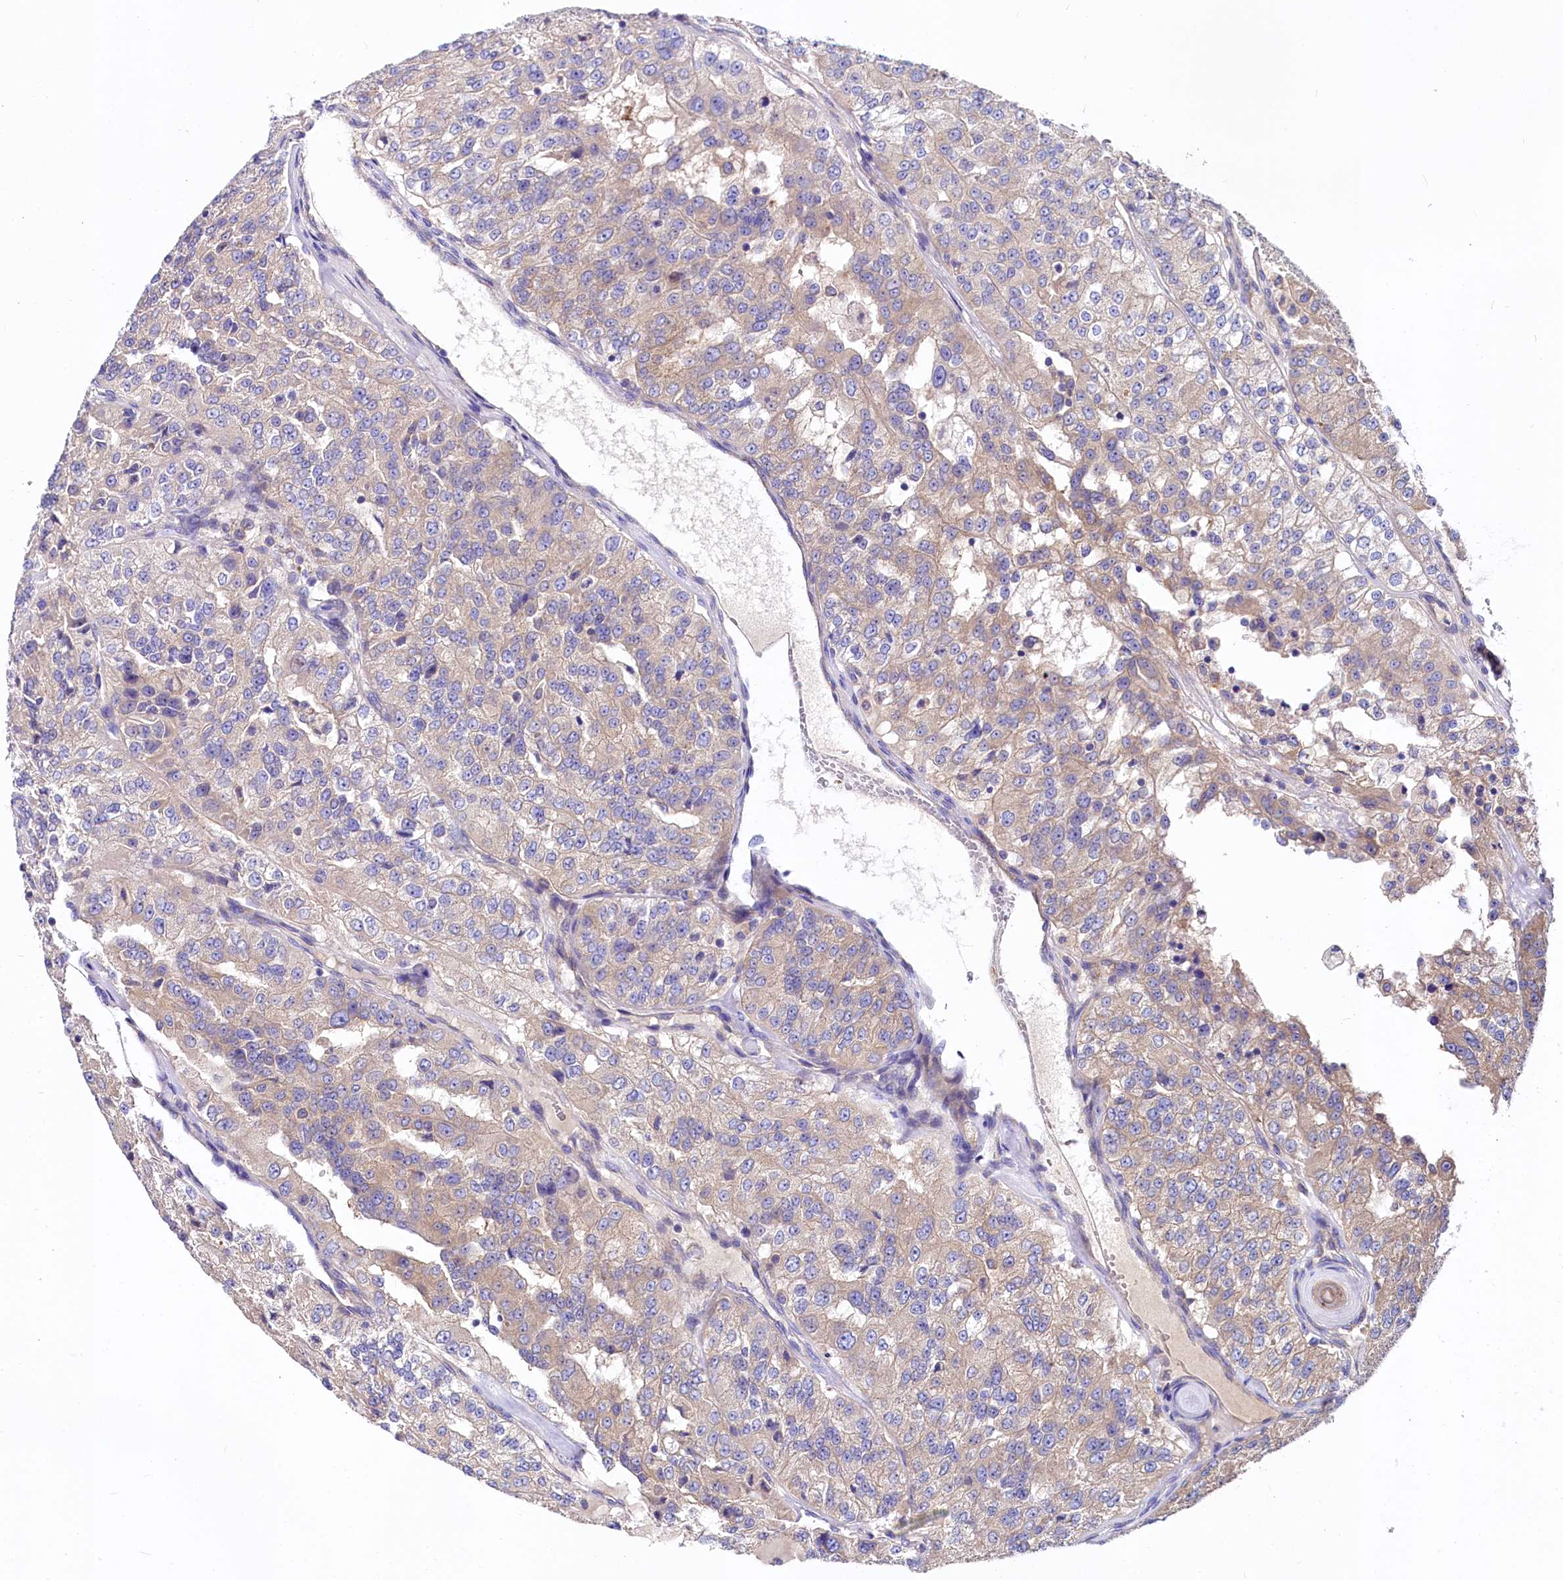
{"staining": {"intensity": "weak", "quantity": "25%-75%", "location": "cytoplasmic/membranous"}, "tissue": "renal cancer", "cell_type": "Tumor cells", "image_type": "cancer", "snomed": [{"axis": "morphology", "description": "Adenocarcinoma, NOS"}, {"axis": "topography", "description": "Kidney"}], "caption": "The histopathology image reveals a brown stain indicating the presence of a protein in the cytoplasmic/membranous of tumor cells in adenocarcinoma (renal).", "gene": "QARS1", "patient": {"sex": "female", "age": 63}}